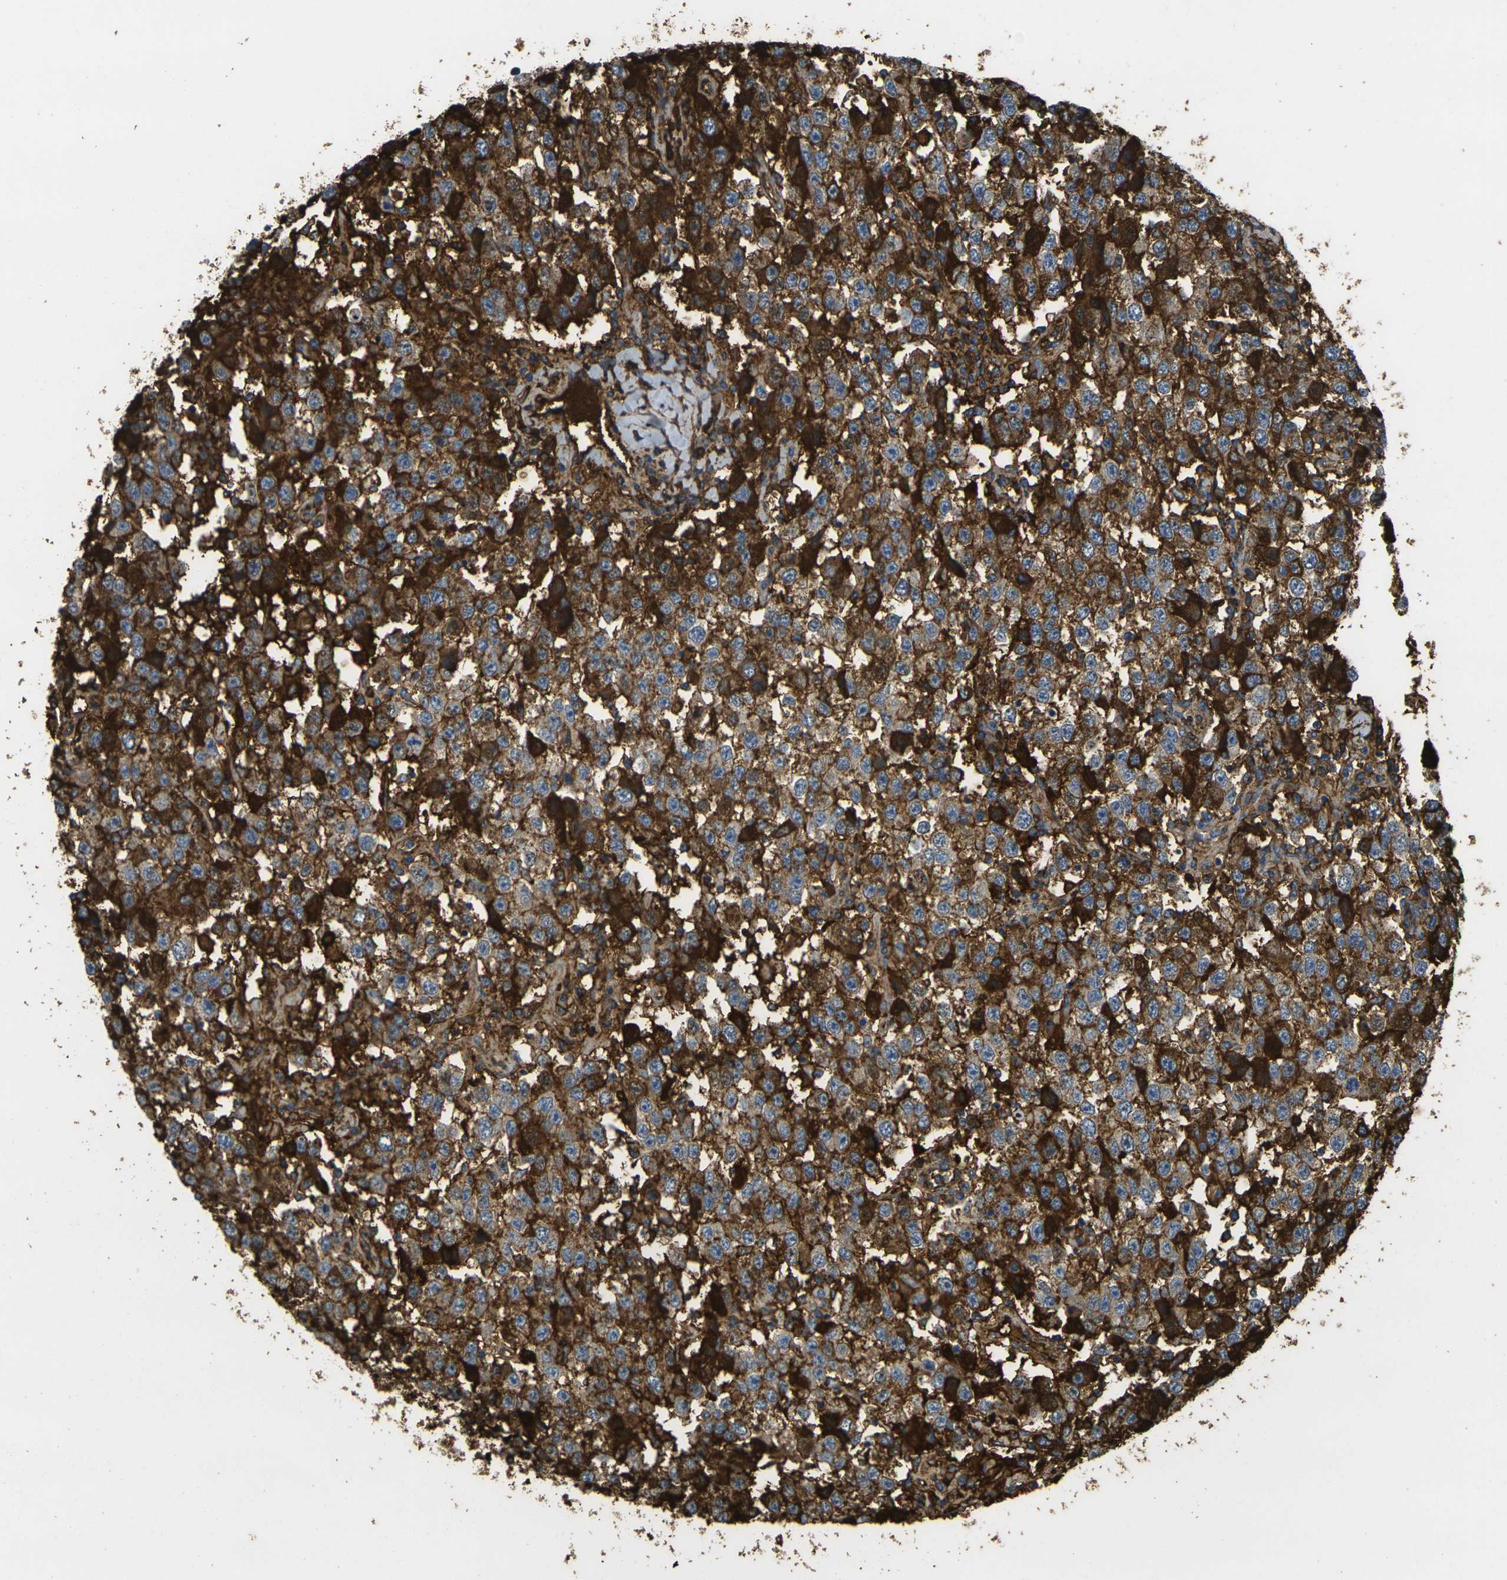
{"staining": {"intensity": "strong", "quantity": "25%-75%", "location": "cytoplasmic/membranous"}, "tissue": "testis cancer", "cell_type": "Tumor cells", "image_type": "cancer", "snomed": [{"axis": "morphology", "description": "Seminoma, NOS"}, {"axis": "topography", "description": "Testis"}], "caption": "Testis cancer tissue displays strong cytoplasmic/membranous expression in about 25%-75% of tumor cells", "gene": "PLCD1", "patient": {"sex": "male", "age": 41}}